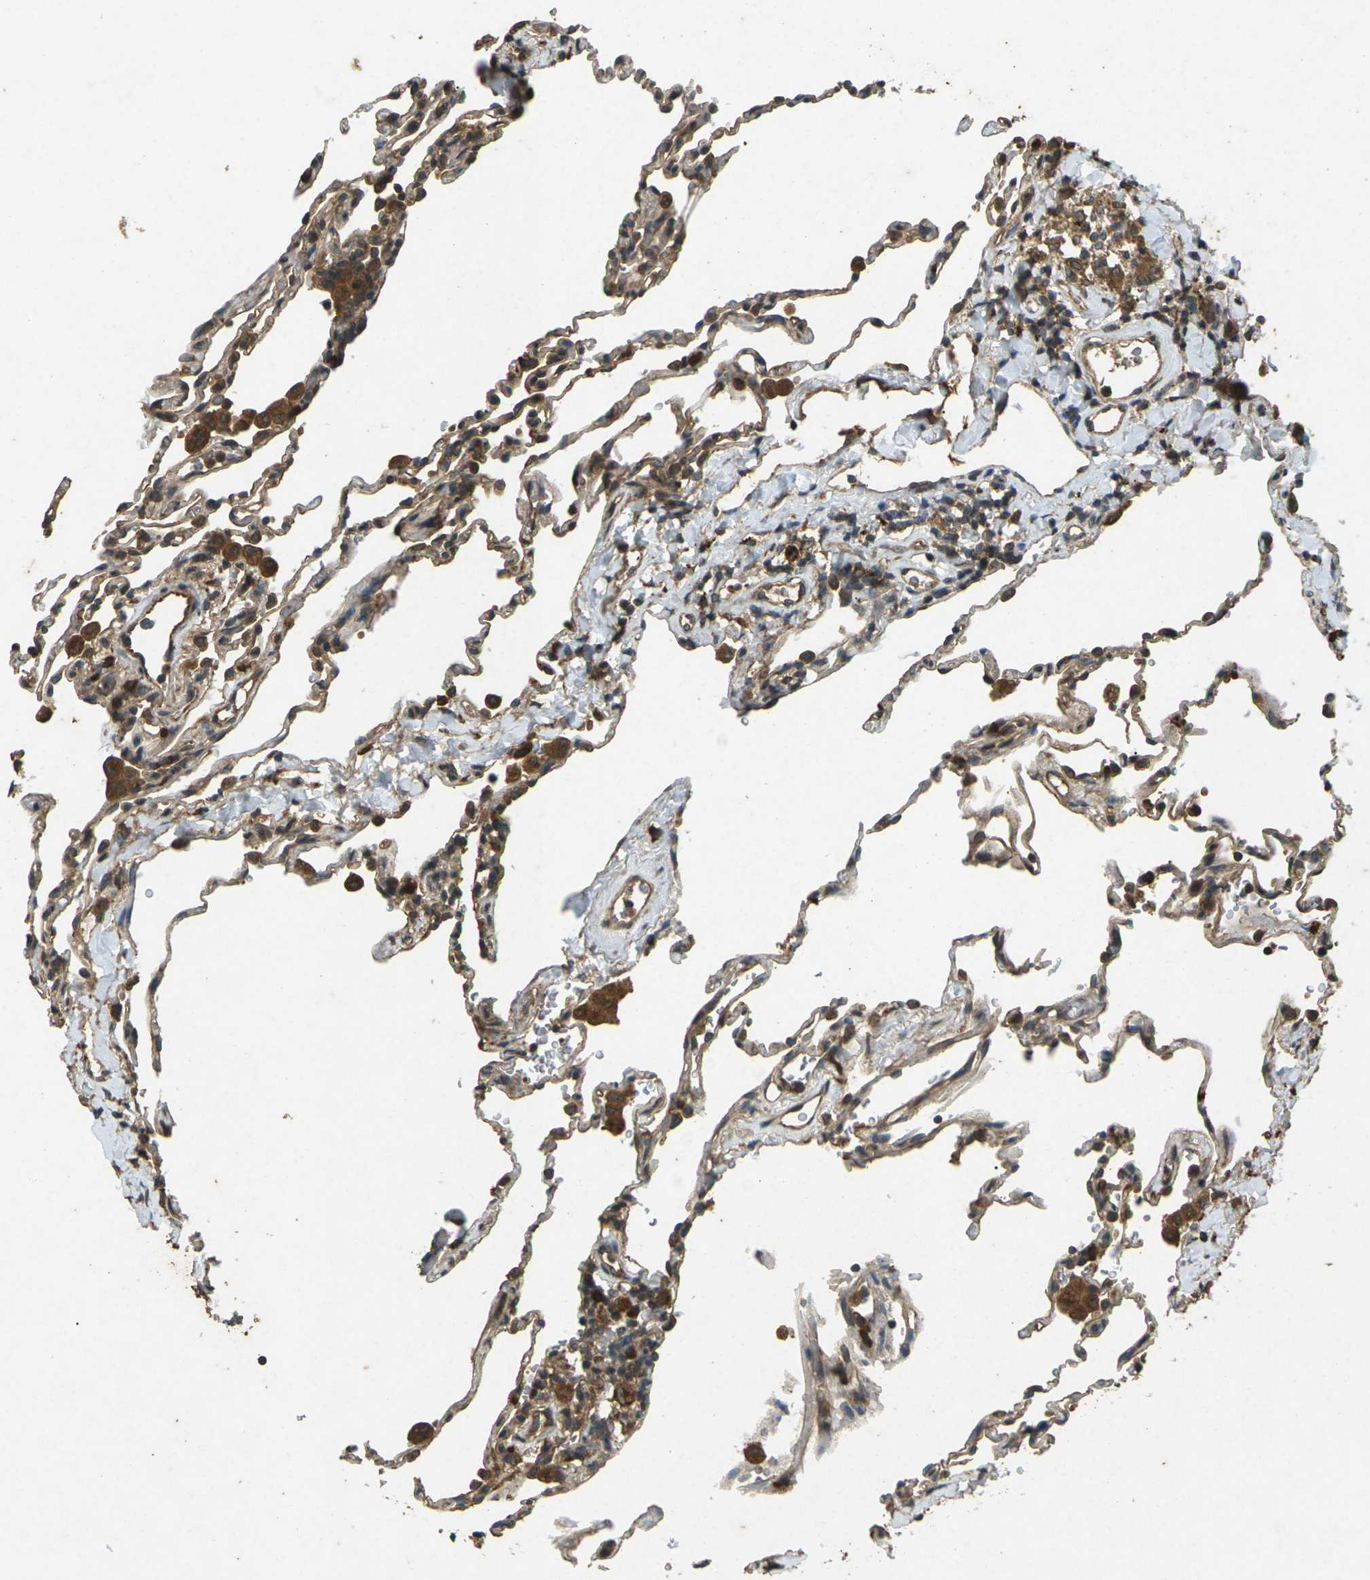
{"staining": {"intensity": "moderate", "quantity": ">75%", "location": "cytoplasmic/membranous"}, "tissue": "lung", "cell_type": "Alveolar cells", "image_type": "normal", "snomed": [{"axis": "morphology", "description": "Normal tissue, NOS"}, {"axis": "topography", "description": "Lung"}], "caption": "Lung stained with DAB (3,3'-diaminobenzidine) immunohistochemistry (IHC) exhibits medium levels of moderate cytoplasmic/membranous staining in about >75% of alveolar cells.", "gene": "TAP1", "patient": {"sex": "male", "age": 59}}